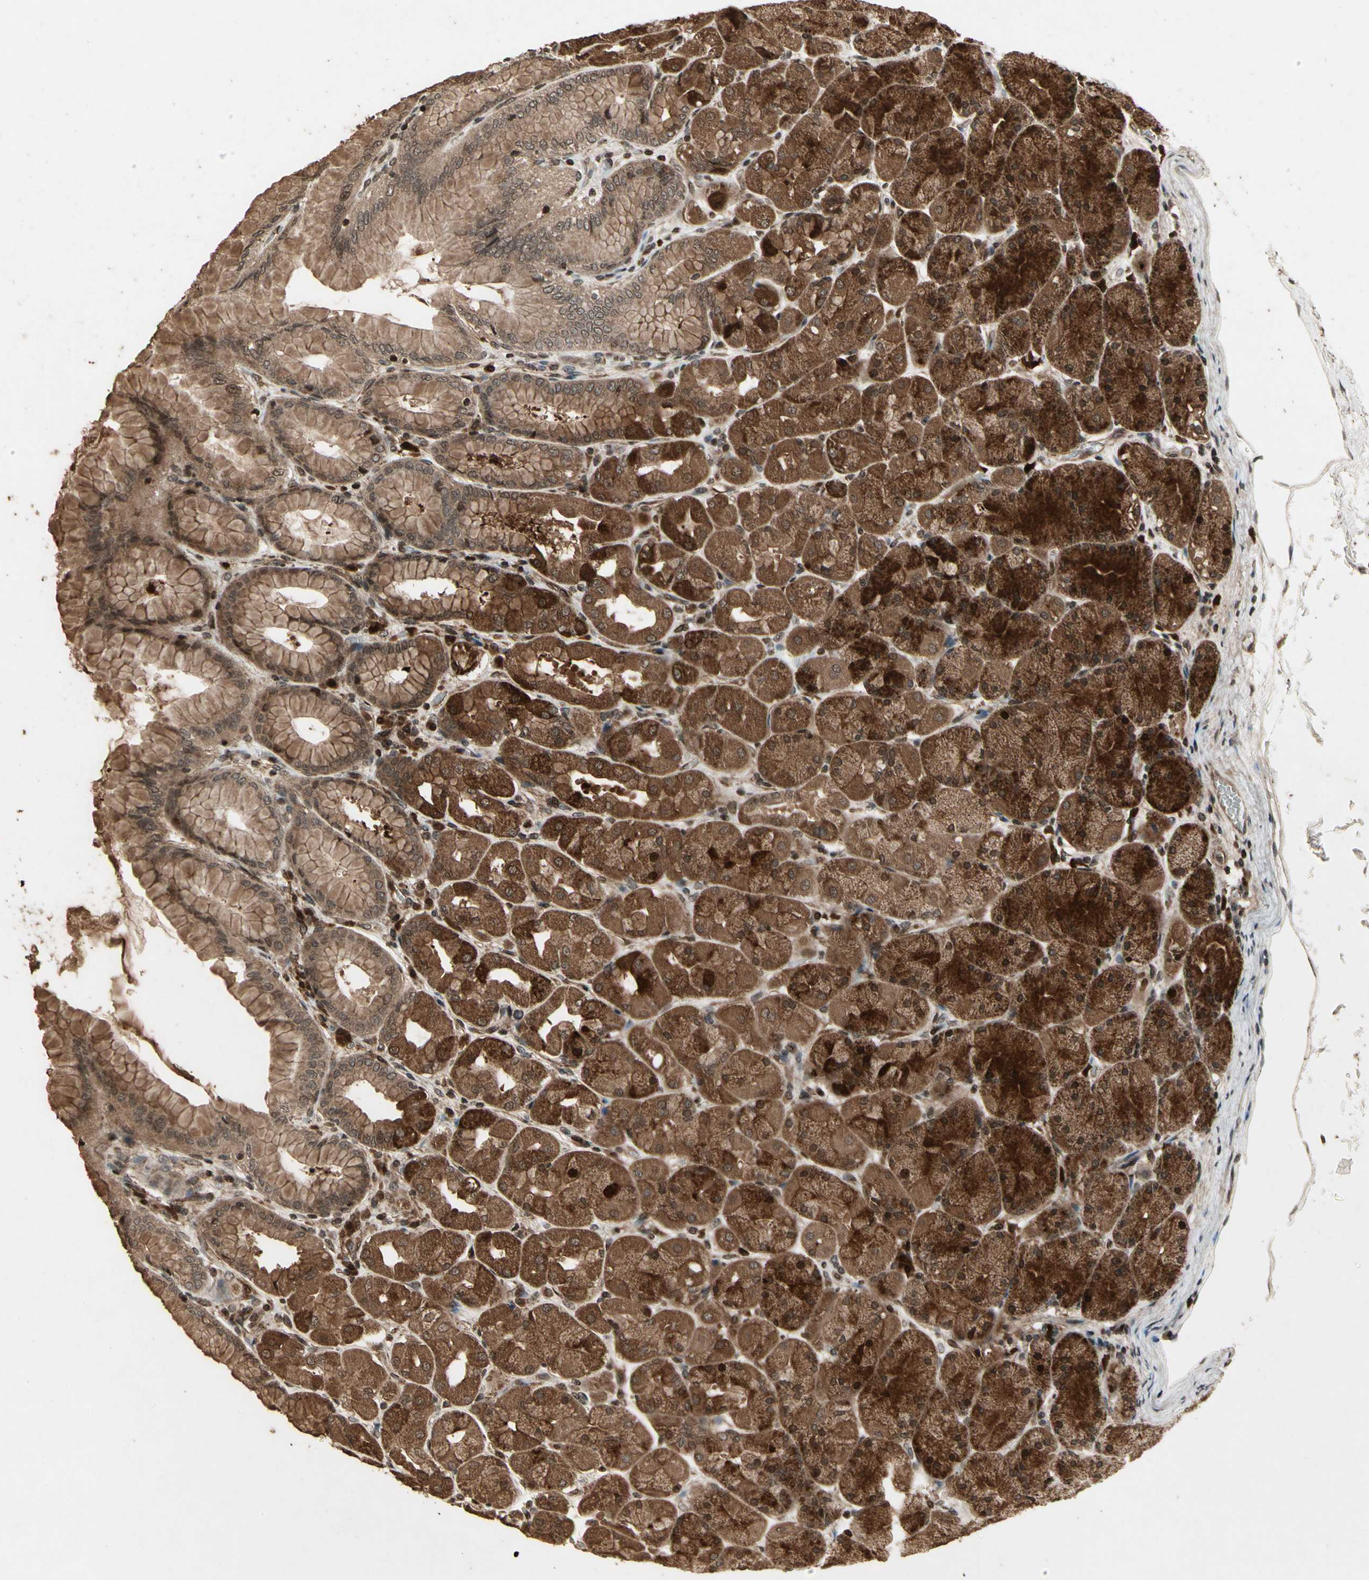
{"staining": {"intensity": "strong", "quantity": ">75%", "location": "cytoplasmic/membranous"}, "tissue": "stomach", "cell_type": "Glandular cells", "image_type": "normal", "snomed": [{"axis": "morphology", "description": "Normal tissue, NOS"}, {"axis": "topography", "description": "Stomach, upper"}], "caption": "Brown immunohistochemical staining in normal human stomach displays strong cytoplasmic/membranous expression in approximately >75% of glandular cells.", "gene": "GLRX", "patient": {"sex": "female", "age": 56}}